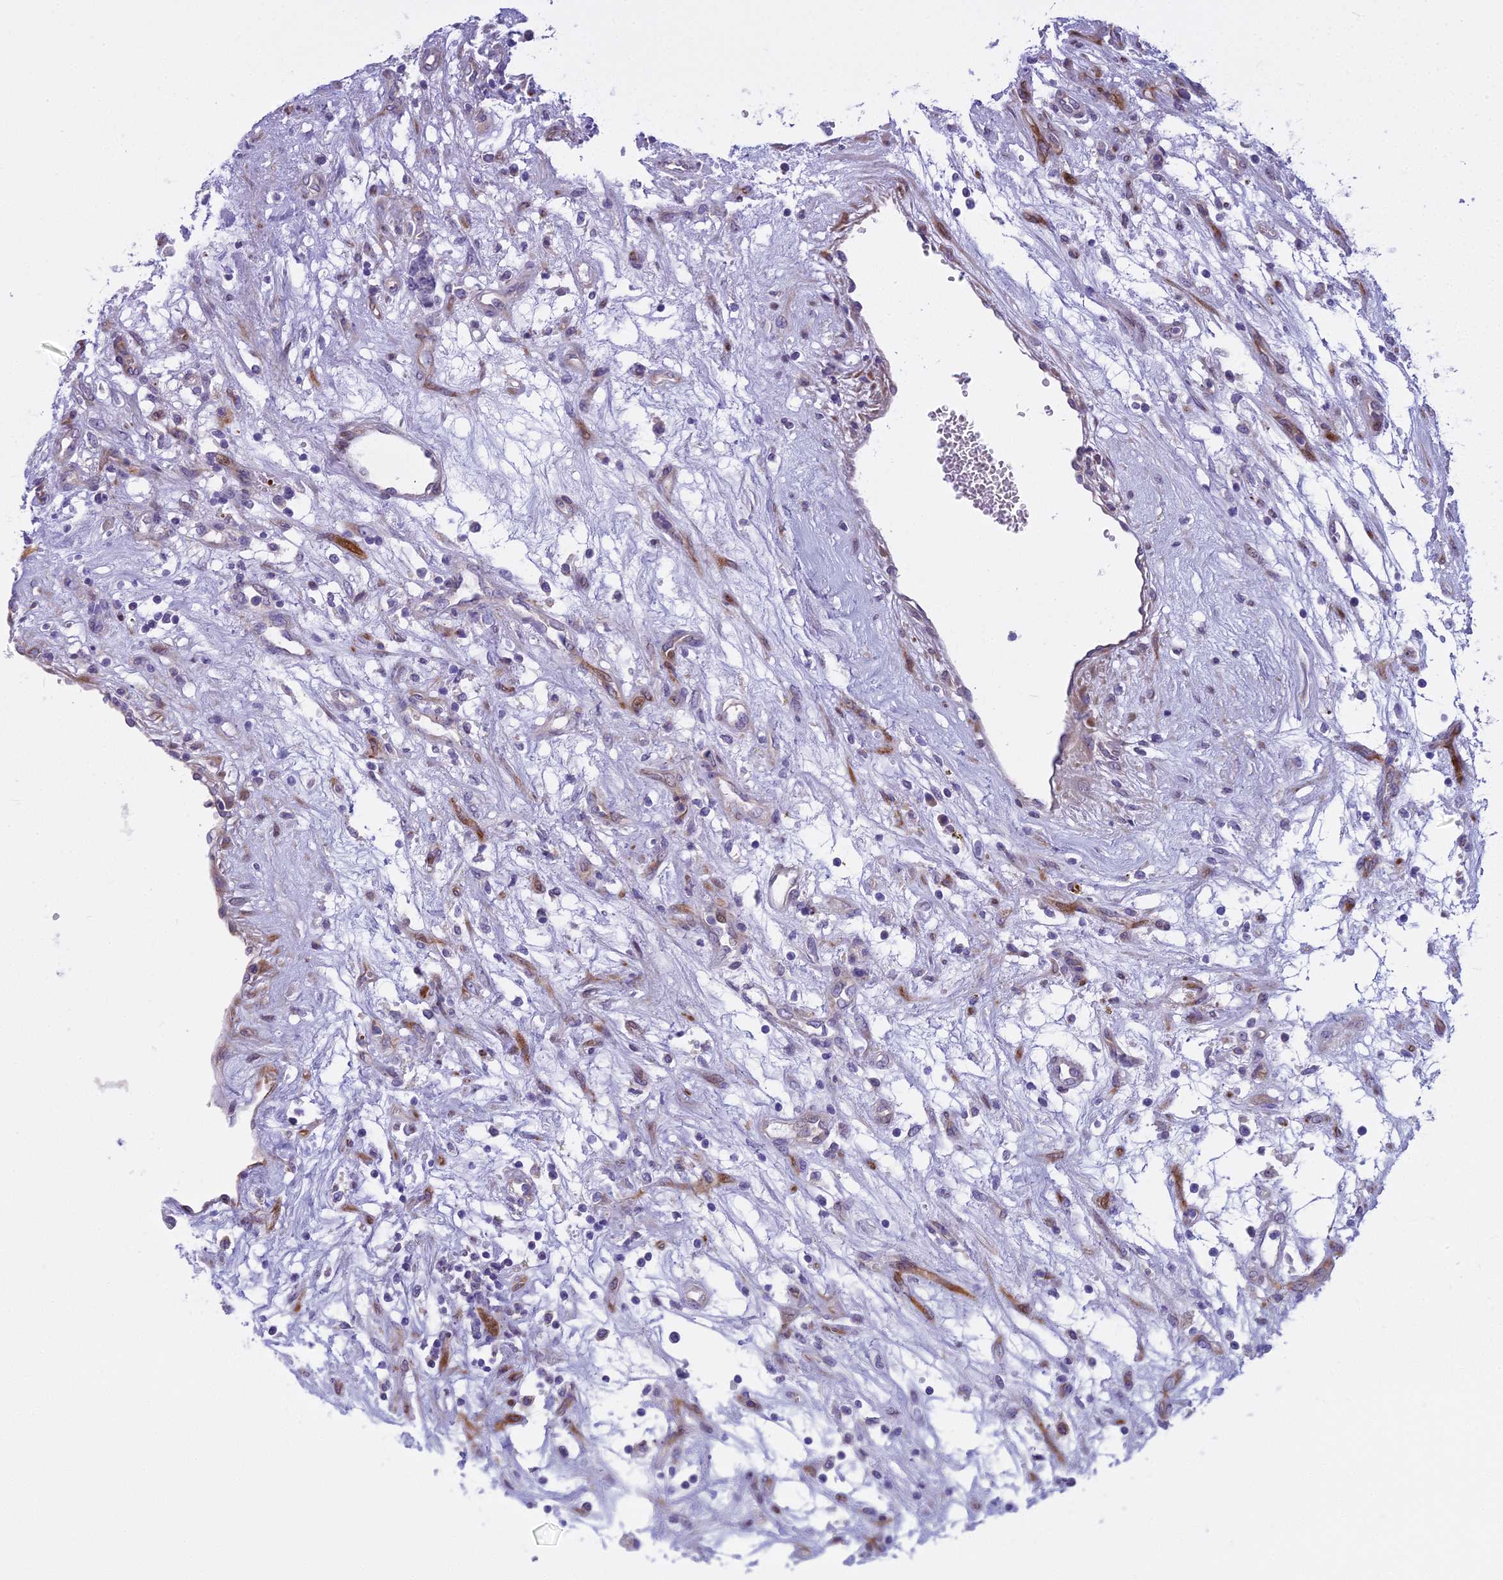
{"staining": {"intensity": "negative", "quantity": "none", "location": "none"}, "tissue": "renal cancer", "cell_type": "Tumor cells", "image_type": "cancer", "snomed": [{"axis": "morphology", "description": "Adenocarcinoma, NOS"}, {"axis": "topography", "description": "Kidney"}], "caption": "Renal cancer (adenocarcinoma) was stained to show a protein in brown. There is no significant expression in tumor cells.", "gene": "PCDHB14", "patient": {"sex": "female", "age": 57}}